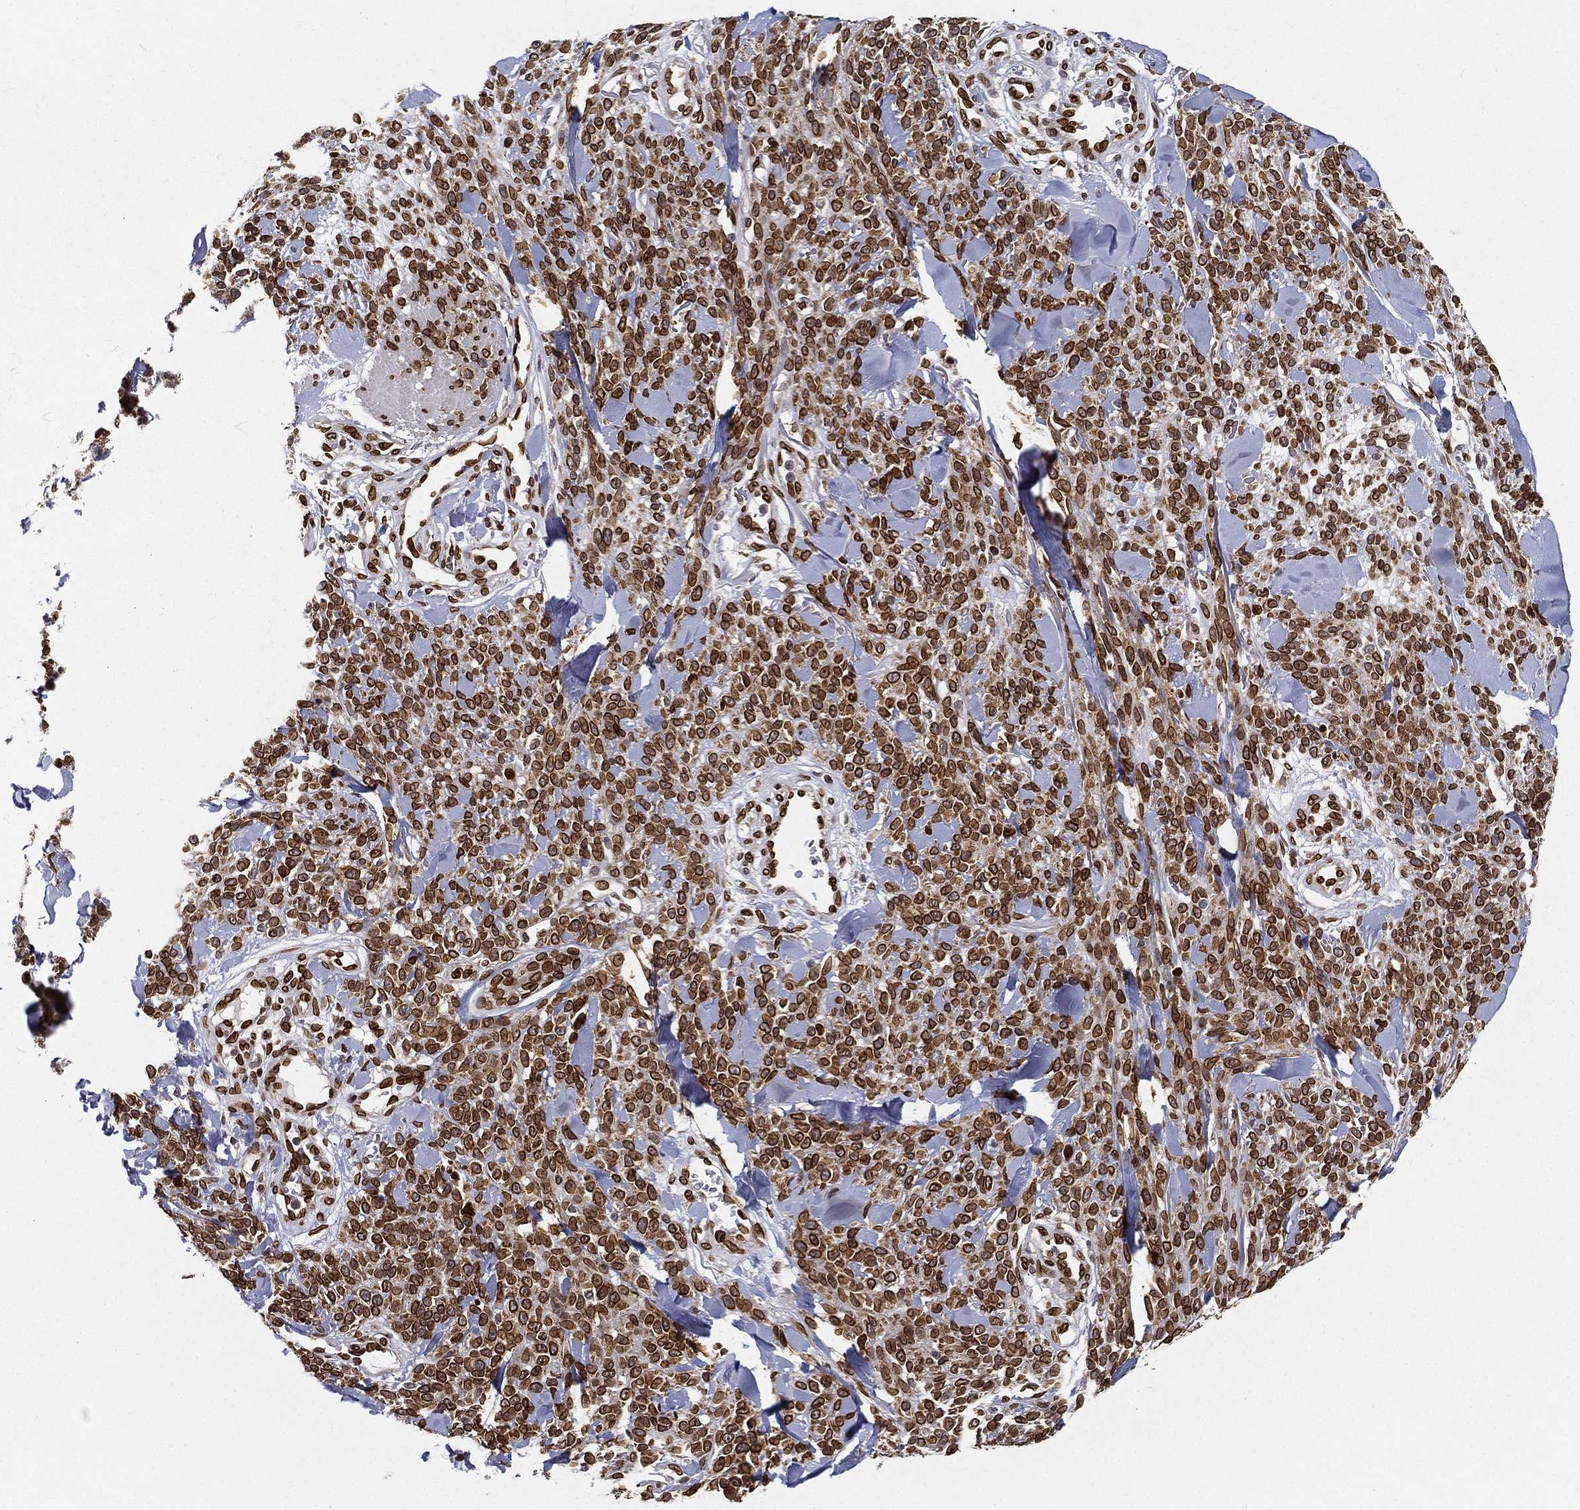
{"staining": {"intensity": "strong", "quantity": ">75%", "location": "cytoplasmic/membranous,nuclear"}, "tissue": "melanoma", "cell_type": "Tumor cells", "image_type": "cancer", "snomed": [{"axis": "morphology", "description": "Malignant melanoma, NOS"}, {"axis": "topography", "description": "Skin"}, {"axis": "topography", "description": "Skin of trunk"}], "caption": "IHC micrograph of malignant melanoma stained for a protein (brown), which displays high levels of strong cytoplasmic/membranous and nuclear positivity in approximately >75% of tumor cells.", "gene": "PALB2", "patient": {"sex": "male", "age": 74}}